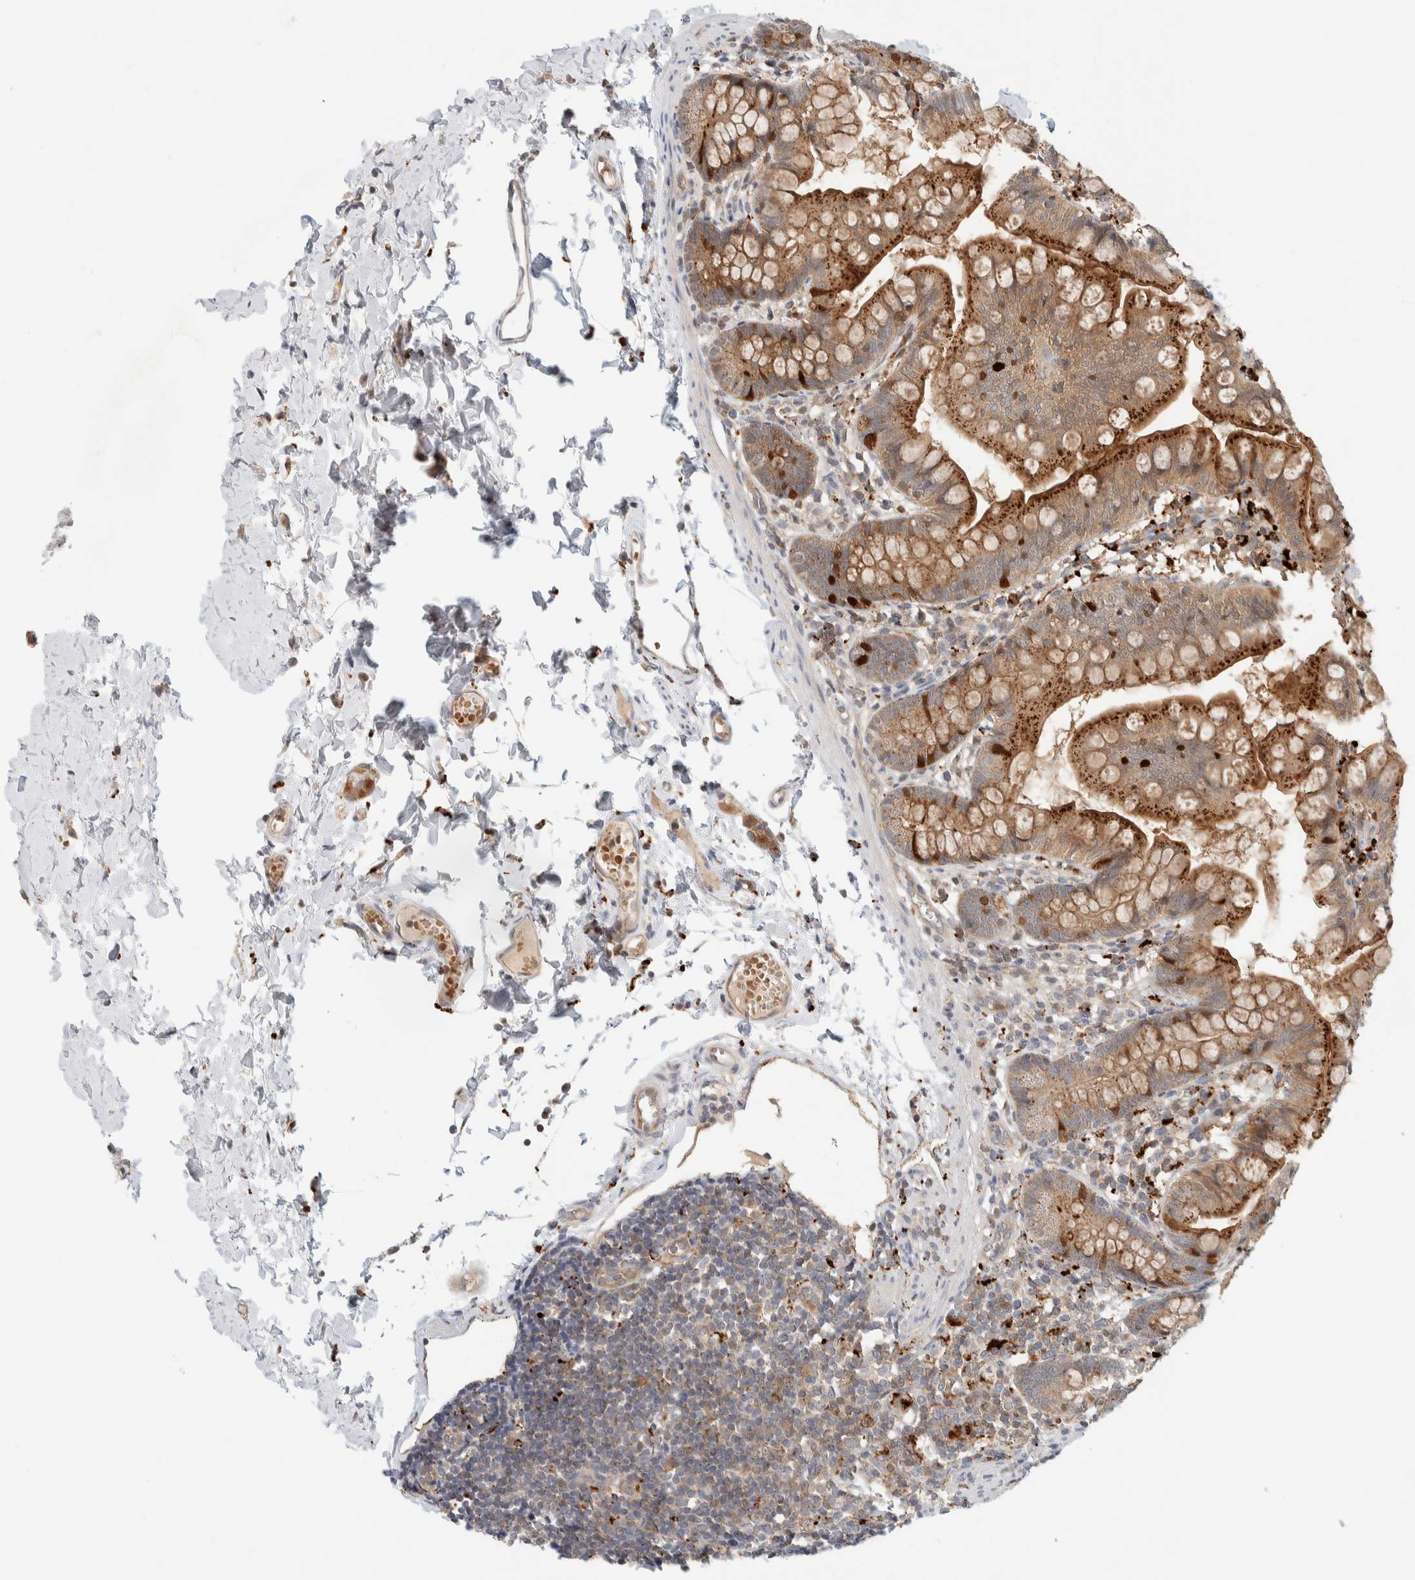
{"staining": {"intensity": "strong", "quantity": ">75%", "location": "cytoplasmic/membranous"}, "tissue": "small intestine", "cell_type": "Glandular cells", "image_type": "normal", "snomed": [{"axis": "morphology", "description": "Normal tissue, NOS"}, {"axis": "topography", "description": "Small intestine"}], "caption": "Immunohistochemical staining of unremarkable human small intestine shows >75% levels of strong cytoplasmic/membranous protein expression in approximately >75% of glandular cells. Nuclei are stained in blue.", "gene": "GCLM", "patient": {"sex": "male", "age": 7}}